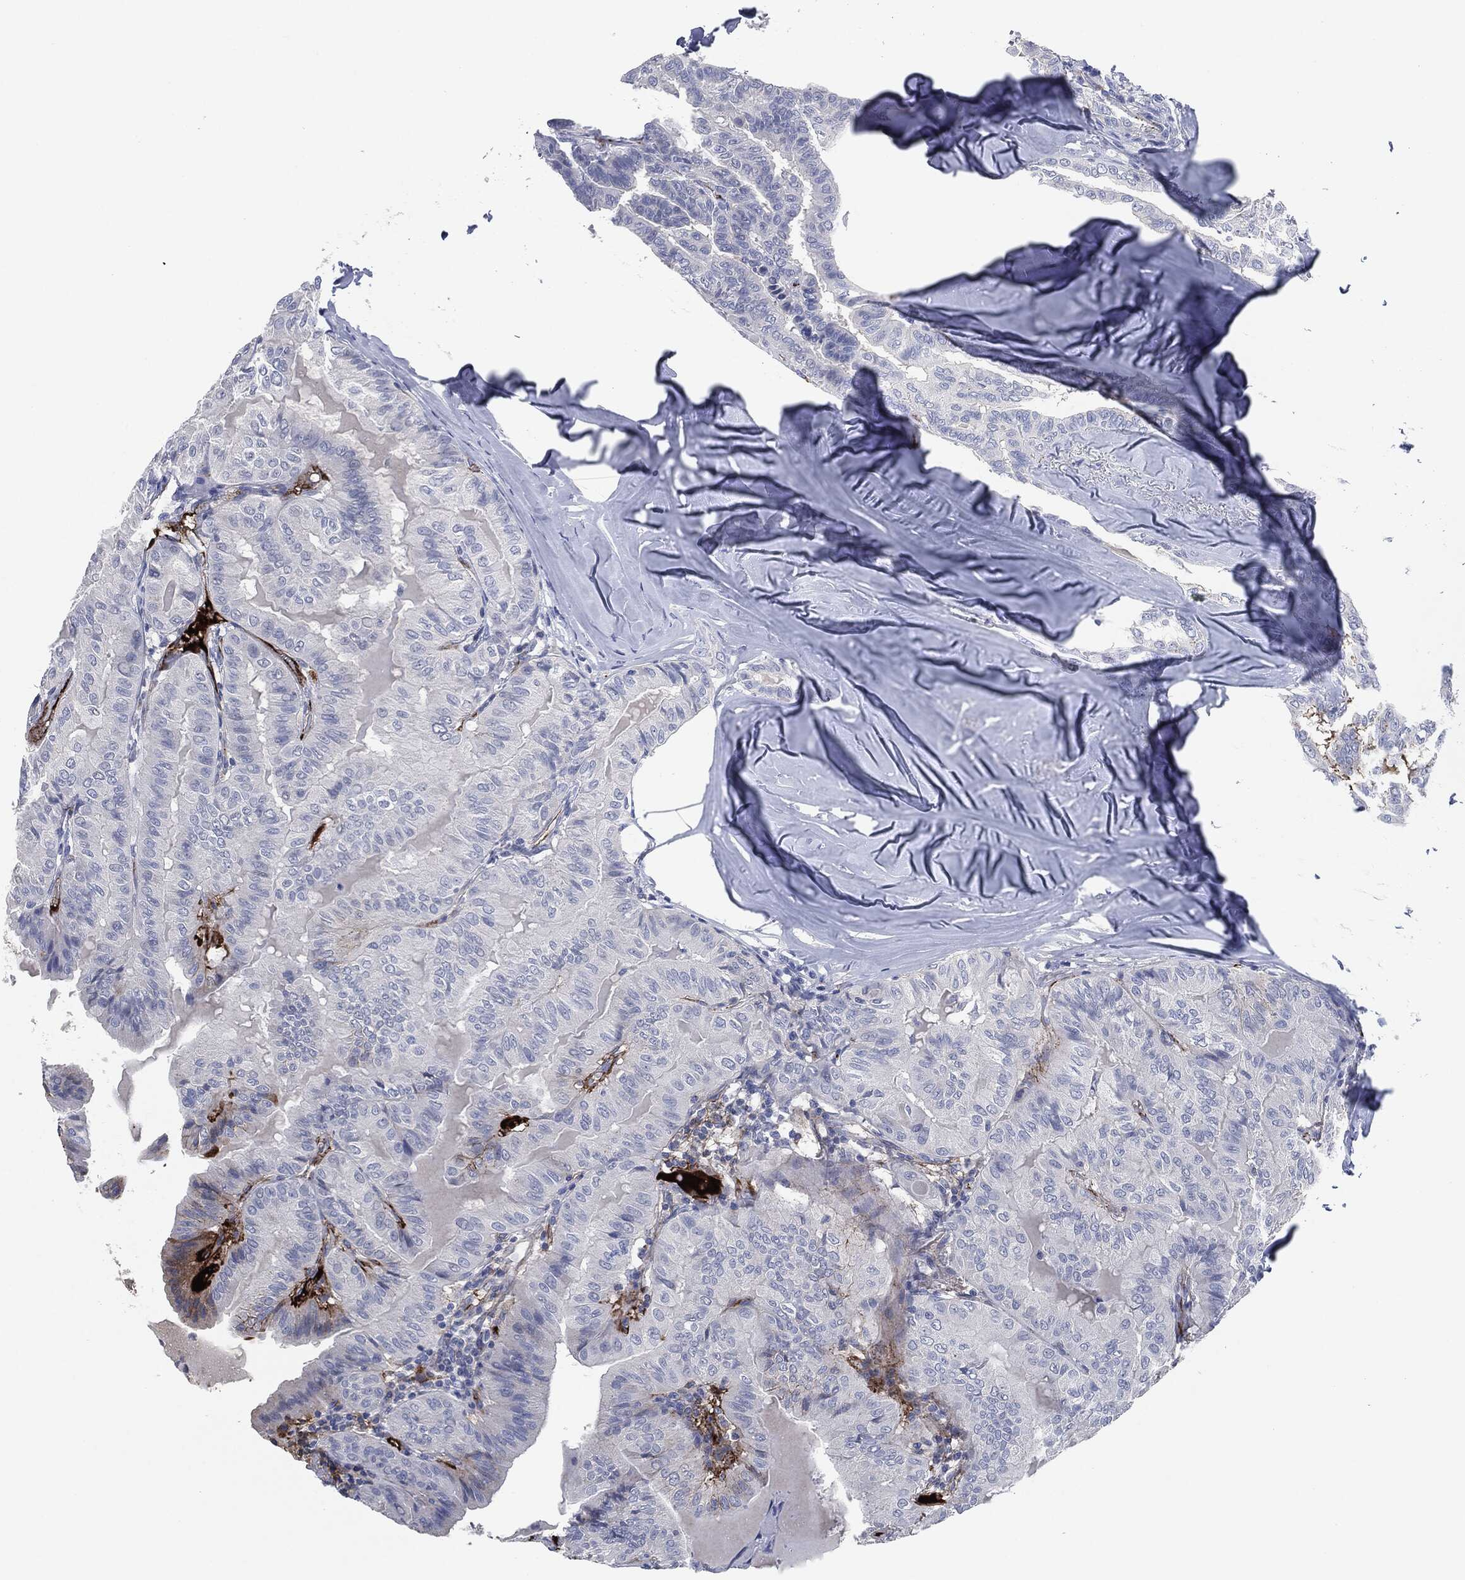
{"staining": {"intensity": "negative", "quantity": "none", "location": "none"}, "tissue": "thyroid cancer", "cell_type": "Tumor cells", "image_type": "cancer", "snomed": [{"axis": "morphology", "description": "Papillary adenocarcinoma, NOS"}, {"axis": "topography", "description": "Thyroid gland"}], "caption": "Tumor cells show no significant protein expression in thyroid papillary adenocarcinoma.", "gene": "APOB", "patient": {"sex": "female", "age": 68}}